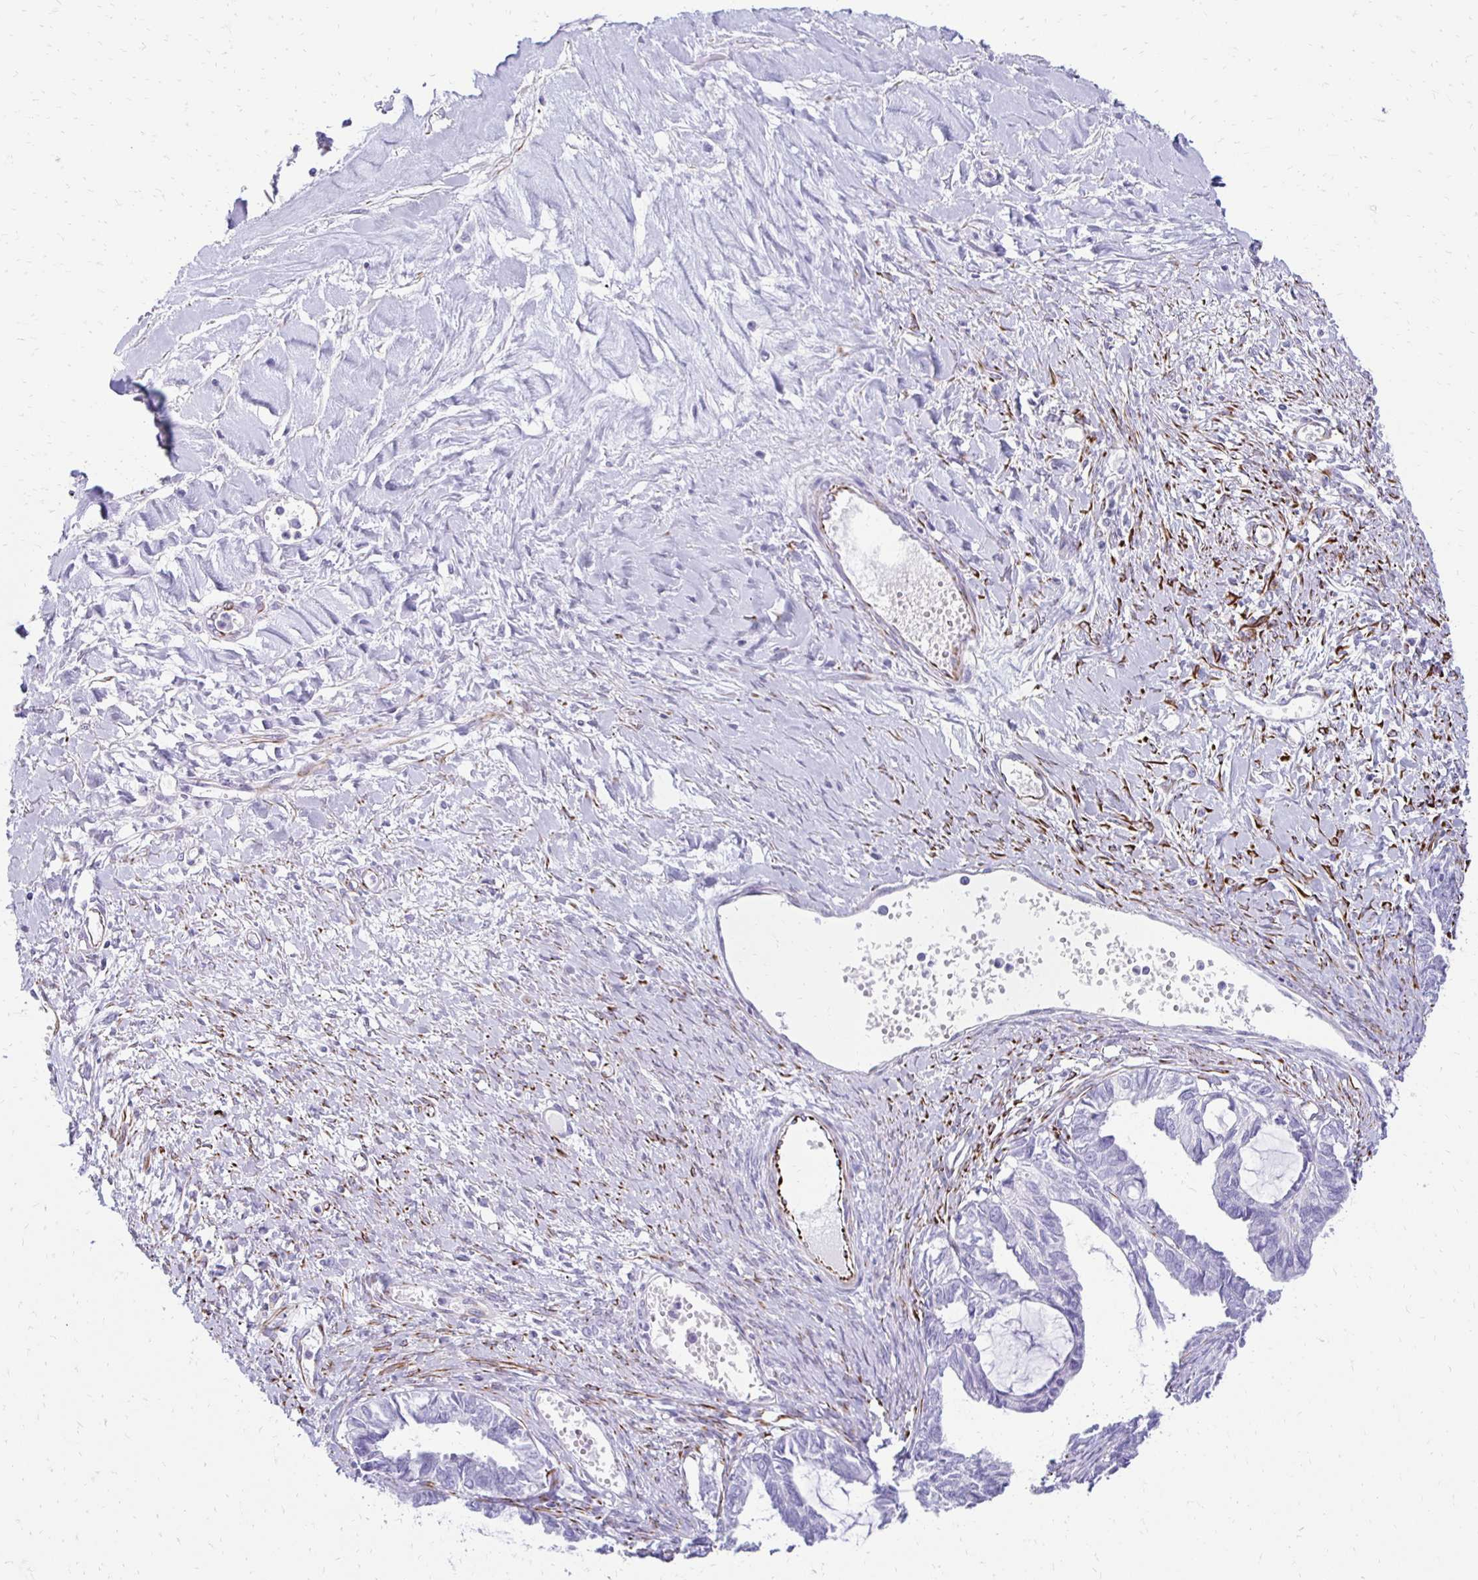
{"staining": {"intensity": "negative", "quantity": "none", "location": "none"}, "tissue": "ovarian cancer", "cell_type": "Tumor cells", "image_type": "cancer", "snomed": [{"axis": "morphology", "description": "Cystadenocarcinoma, mucinous, NOS"}, {"axis": "topography", "description": "Ovary"}], "caption": "High power microscopy micrograph of an immunohistochemistry (IHC) image of ovarian cancer (mucinous cystadenocarcinoma), revealing no significant expression in tumor cells. (Stains: DAB (3,3'-diaminobenzidine) immunohistochemistry with hematoxylin counter stain, Microscopy: brightfield microscopy at high magnification).", "gene": "TMEM54", "patient": {"sex": "female", "age": 61}}